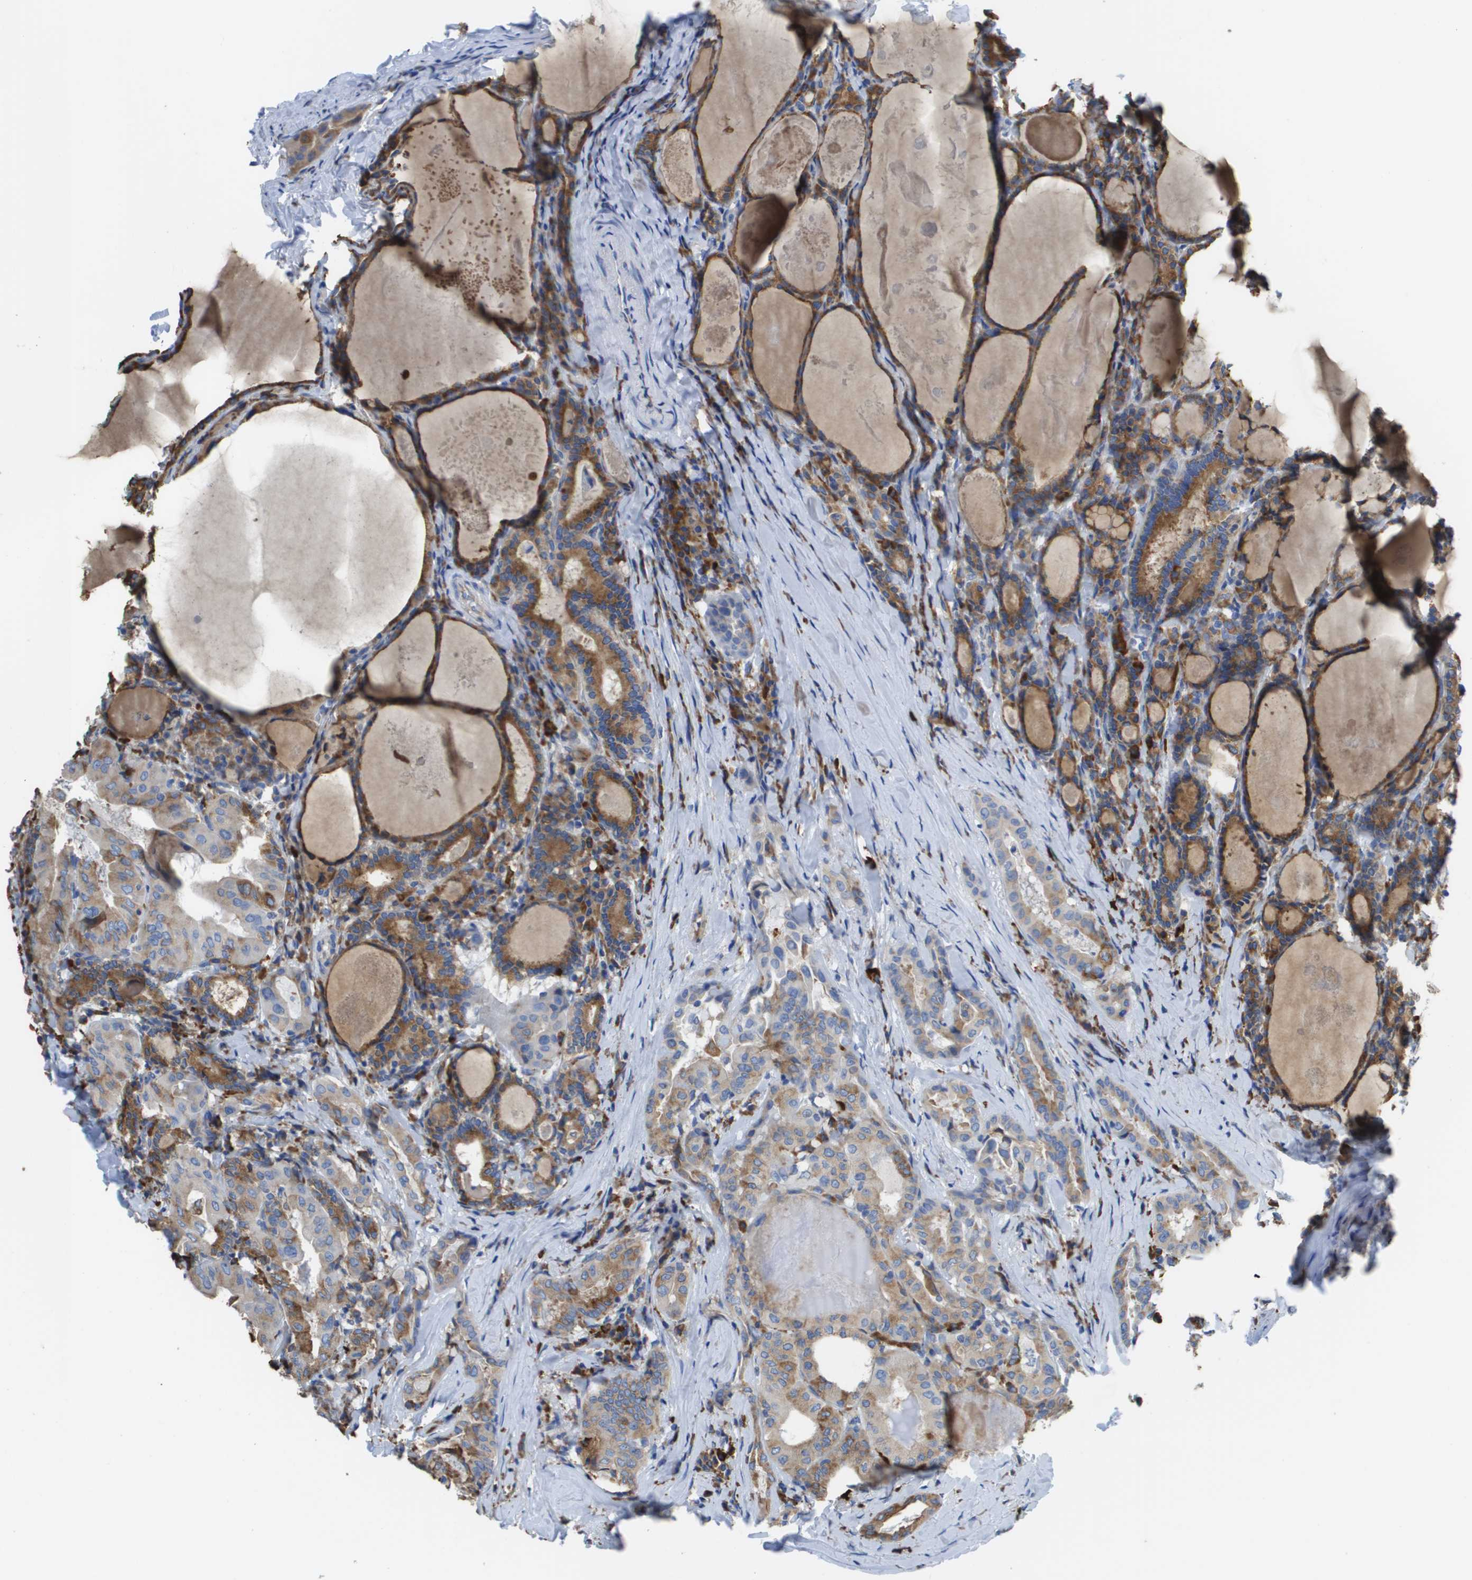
{"staining": {"intensity": "strong", "quantity": ">75%", "location": "cytoplasmic/membranous"}, "tissue": "thyroid cancer", "cell_type": "Tumor cells", "image_type": "cancer", "snomed": [{"axis": "morphology", "description": "Papillary adenocarcinoma, NOS"}, {"axis": "topography", "description": "Thyroid gland"}], "caption": "Brown immunohistochemical staining in human thyroid cancer displays strong cytoplasmic/membranous staining in about >75% of tumor cells. The protein of interest is shown in brown color, while the nuclei are stained blue.", "gene": "SDR42E1", "patient": {"sex": "female", "age": 42}}